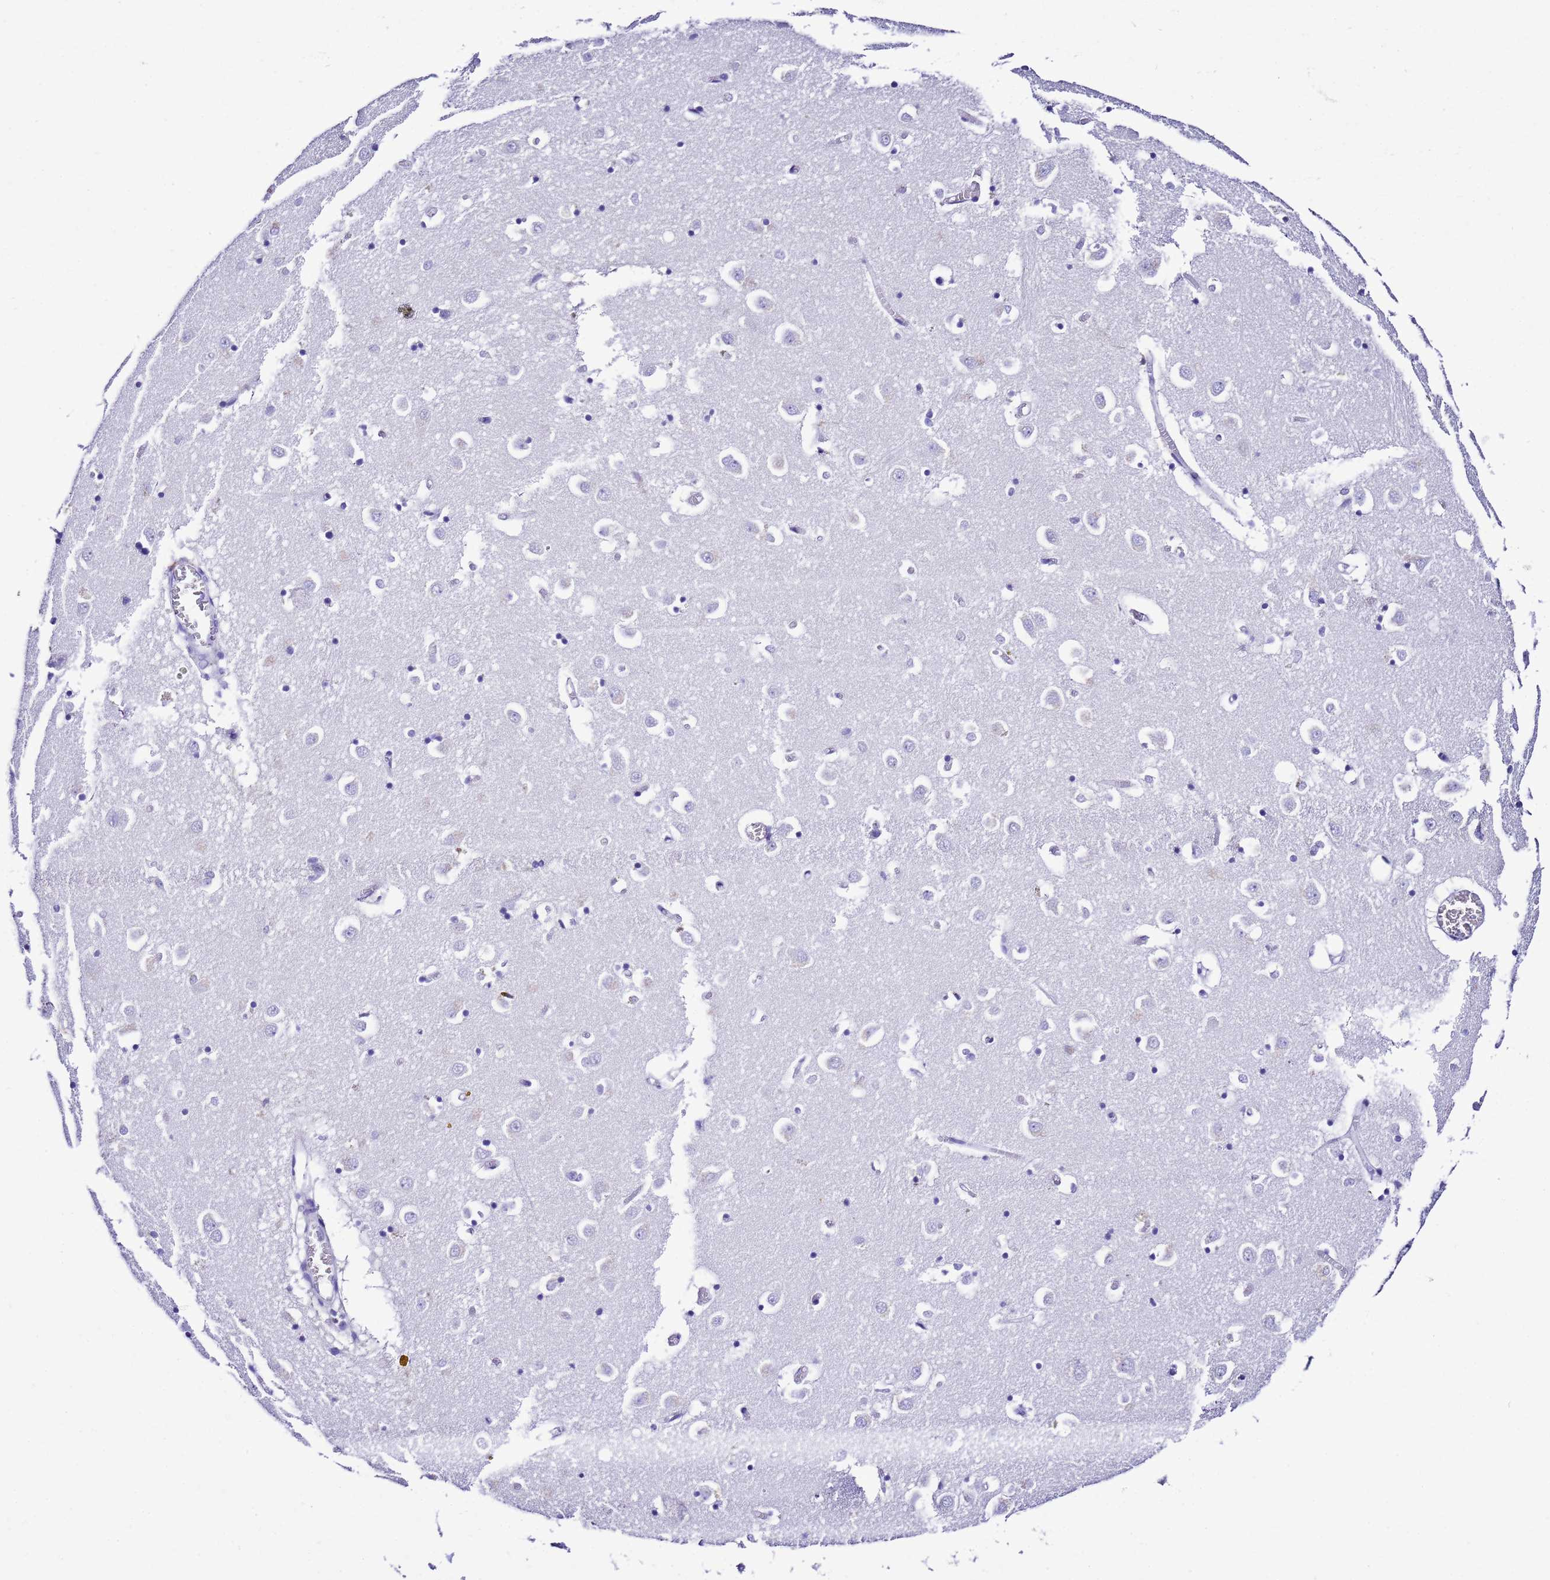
{"staining": {"intensity": "negative", "quantity": "none", "location": "none"}, "tissue": "caudate", "cell_type": "Glial cells", "image_type": "normal", "snomed": [{"axis": "morphology", "description": "Normal tissue, NOS"}, {"axis": "topography", "description": "Lateral ventricle wall"}], "caption": "A photomicrograph of human caudate is negative for staining in glial cells. The staining is performed using DAB brown chromogen with nuclei counter-stained in using hematoxylin.", "gene": "UGT2A1", "patient": {"sex": "male", "age": 70}}